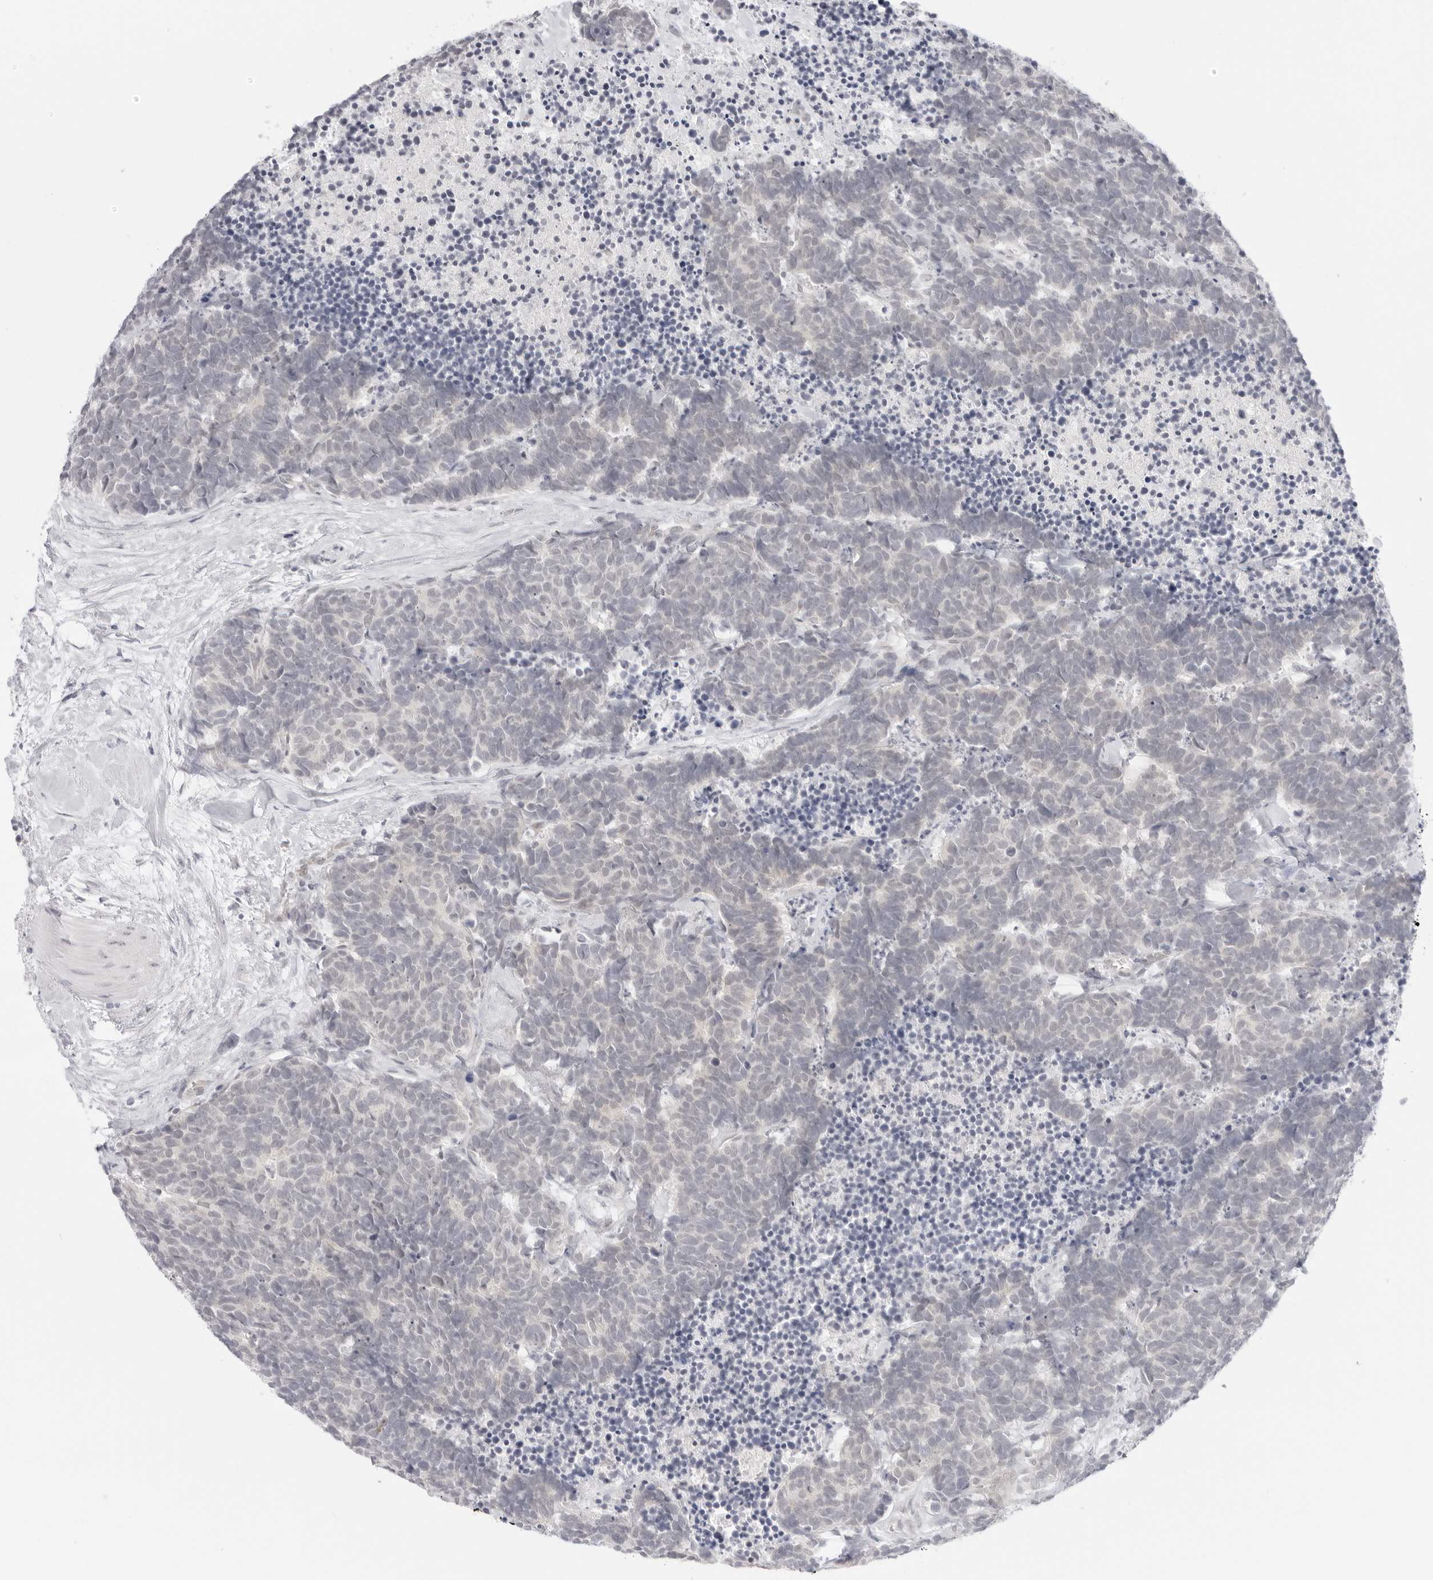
{"staining": {"intensity": "negative", "quantity": "none", "location": "none"}, "tissue": "carcinoid", "cell_type": "Tumor cells", "image_type": "cancer", "snomed": [{"axis": "morphology", "description": "Carcinoma, NOS"}, {"axis": "morphology", "description": "Carcinoid, malignant, NOS"}, {"axis": "topography", "description": "Urinary bladder"}], "caption": "There is no significant expression in tumor cells of carcinoma. The staining is performed using DAB (3,3'-diaminobenzidine) brown chromogen with nuclei counter-stained in using hematoxylin.", "gene": "MED18", "patient": {"sex": "male", "age": 57}}